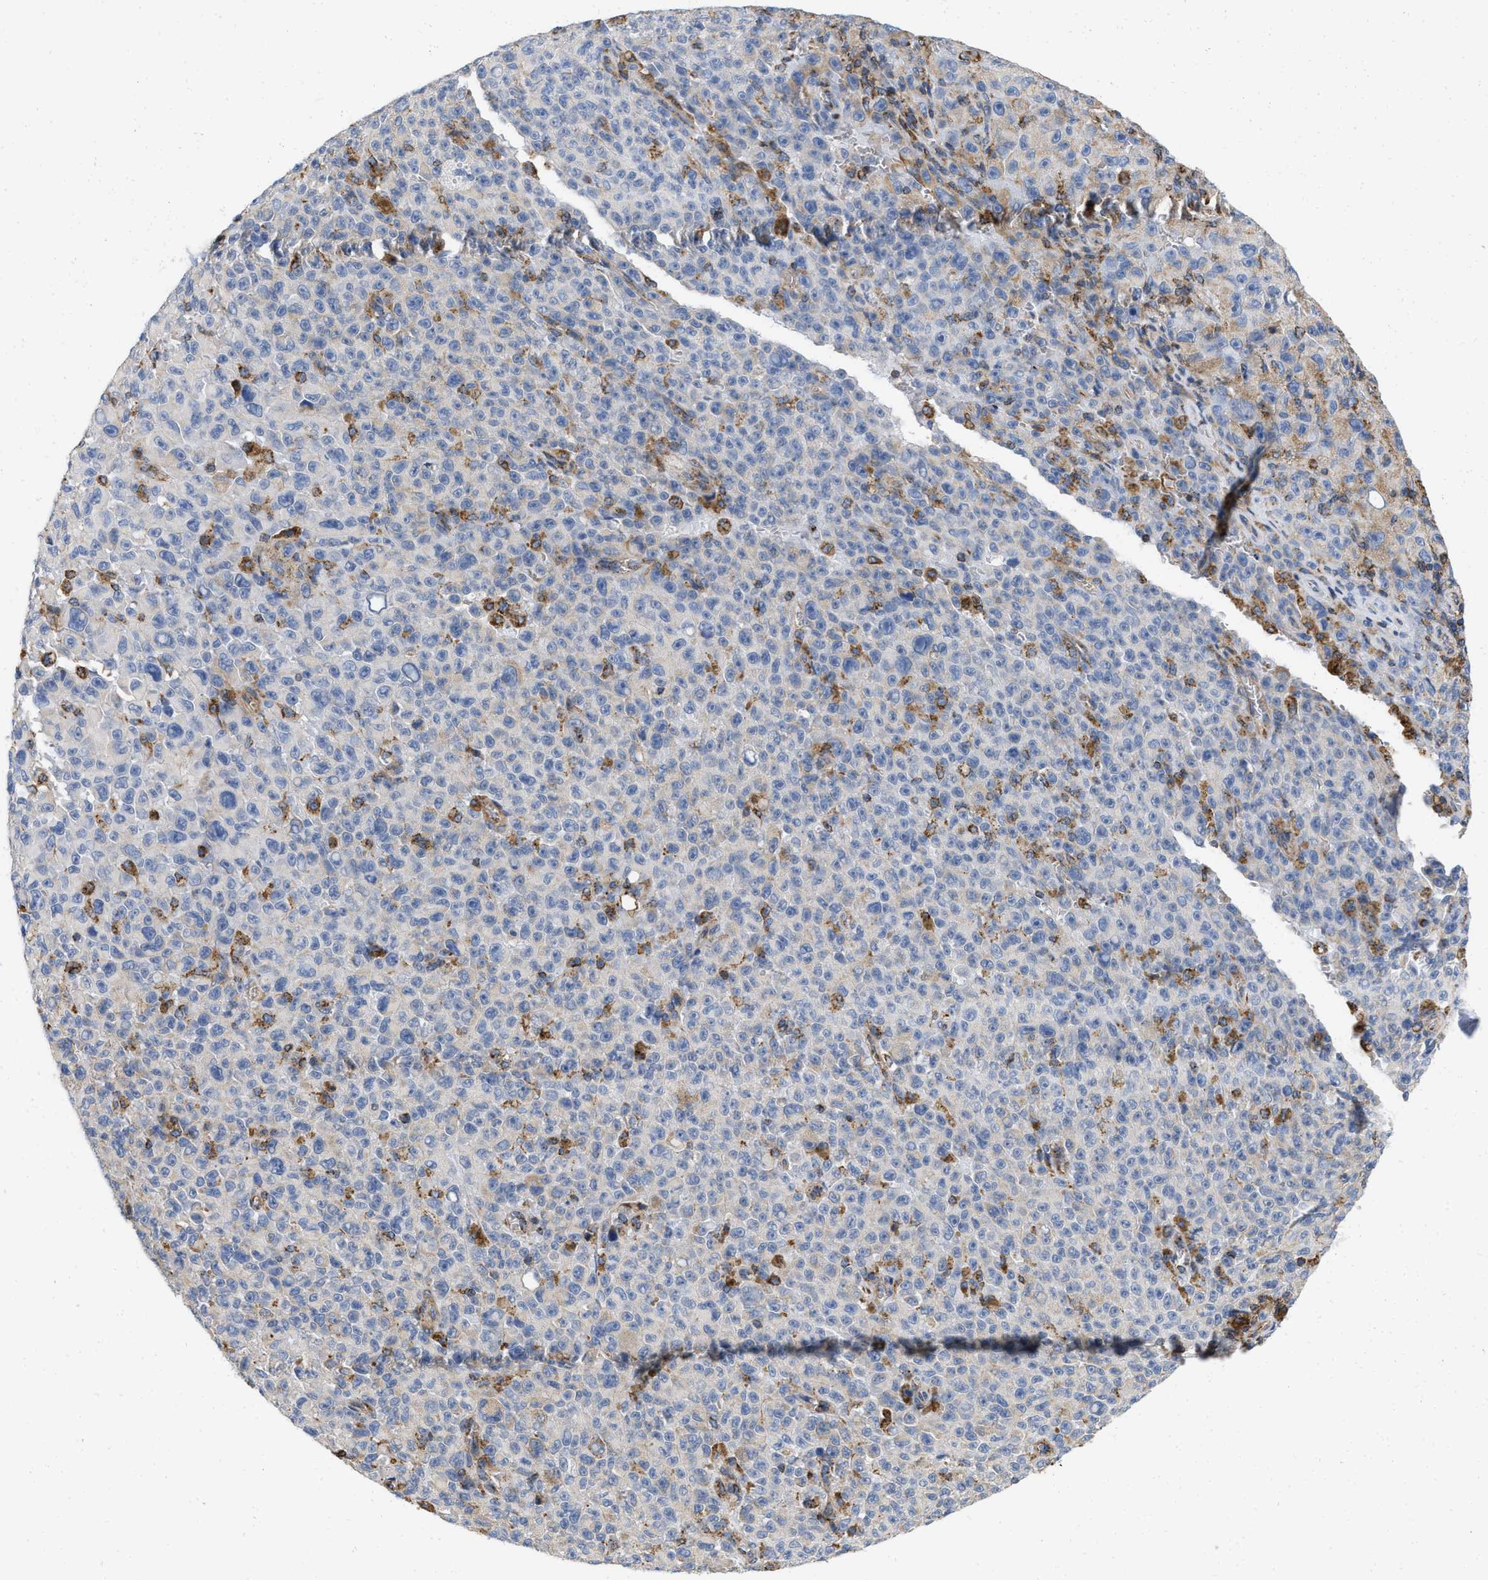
{"staining": {"intensity": "negative", "quantity": "none", "location": "none"}, "tissue": "melanoma", "cell_type": "Tumor cells", "image_type": "cancer", "snomed": [{"axis": "morphology", "description": "Malignant melanoma, NOS"}, {"axis": "topography", "description": "Skin"}], "caption": "Immunohistochemistry of malignant melanoma displays no expression in tumor cells. (DAB (3,3'-diaminobenzidine) immunohistochemistry with hematoxylin counter stain).", "gene": "GRB10", "patient": {"sex": "female", "age": 82}}